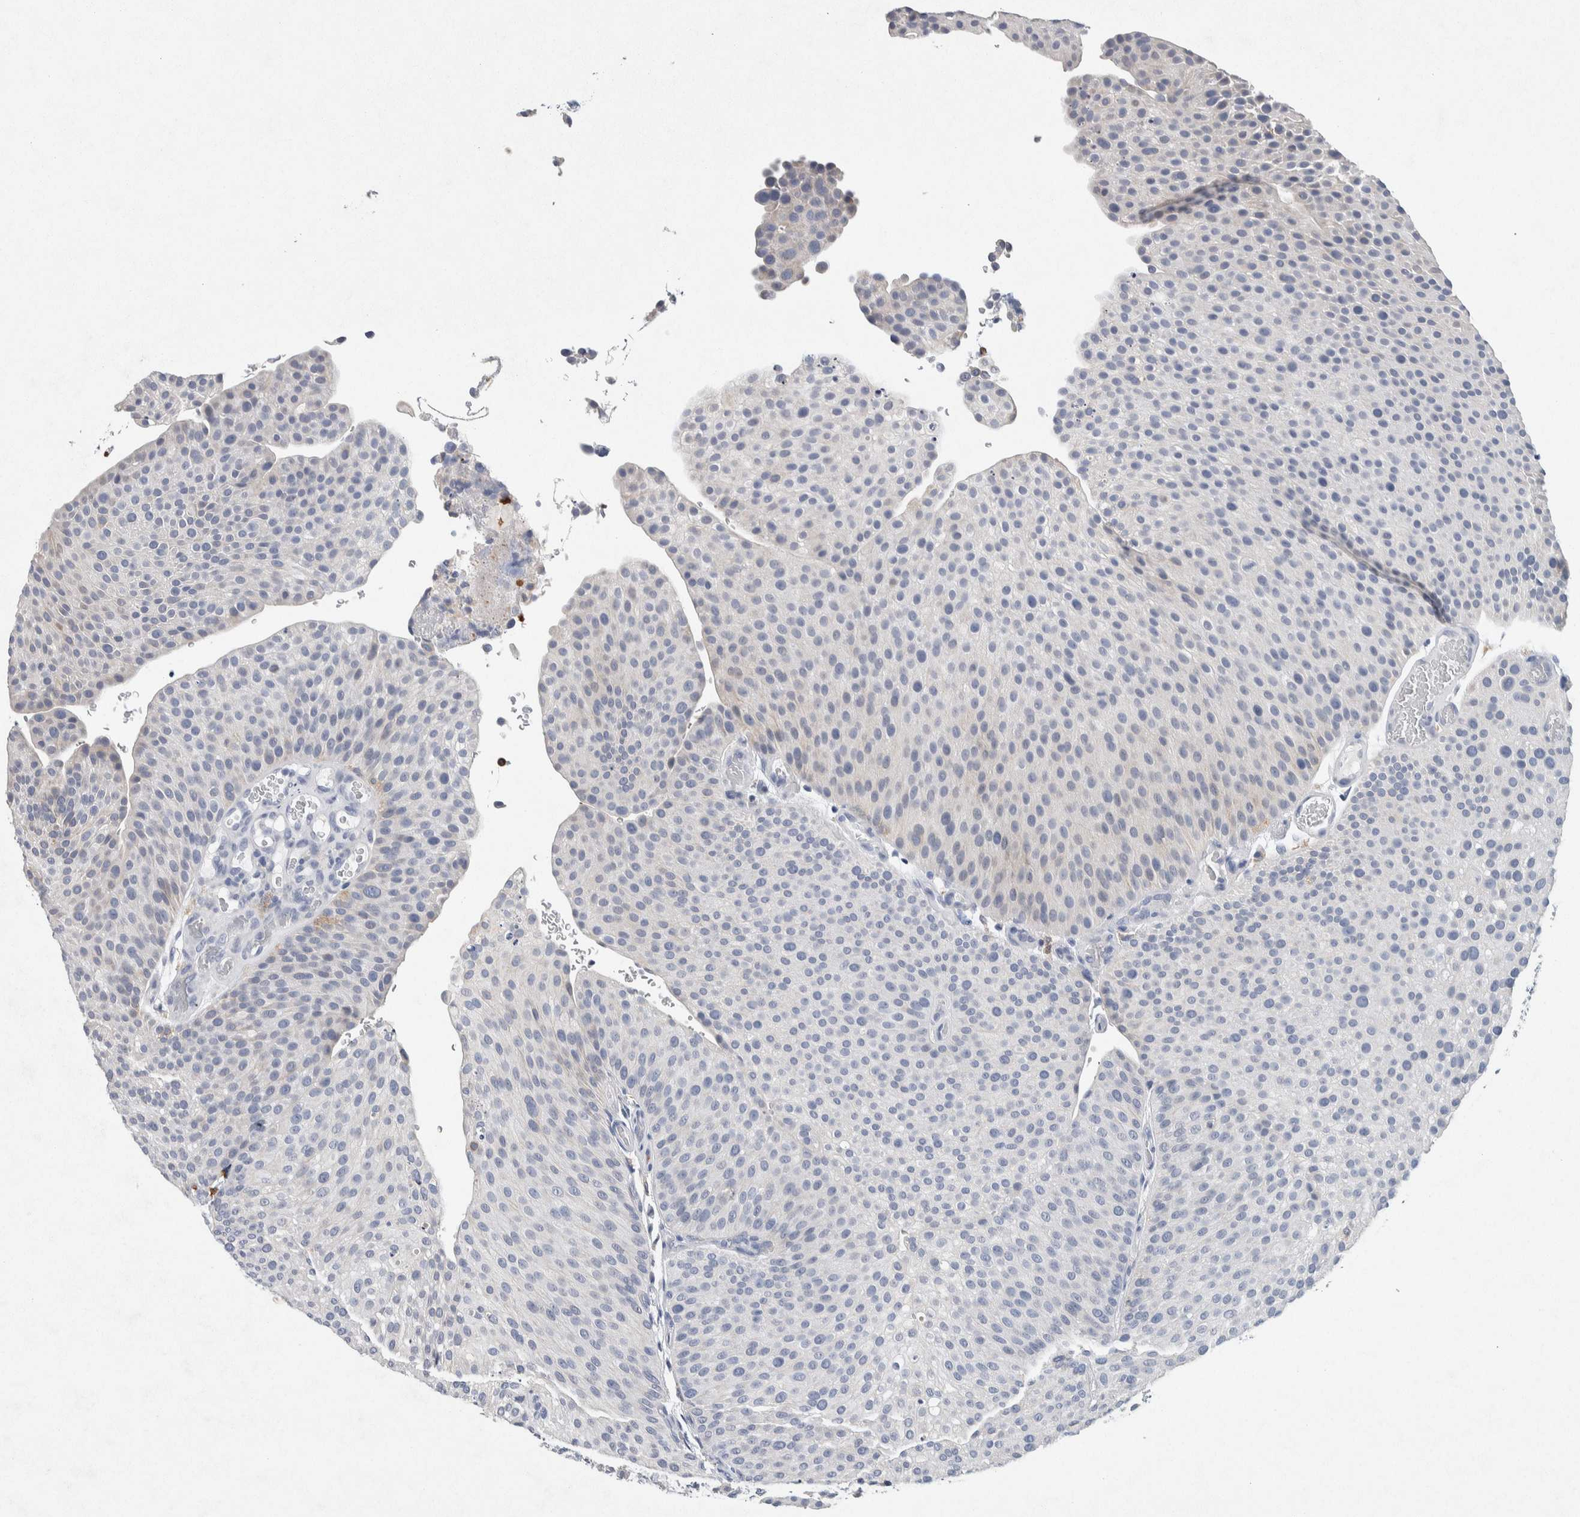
{"staining": {"intensity": "negative", "quantity": "none", "location": "none"}, "tissue": "urothelial cancer", "cell_type": "Tumor cells", "image_type": "cancer", "snomed": [{"axis": "morphology", "description": "Urothelial carcinoma, Low grade"}, {"axis": "topography", "description": "Smooth muscle"}, {"axis": "topography", "description": "Urinary bladder"}], "caption": "Human urothelial carcinoma (low-grade) stained for a protein using immunohistochemistry reveals no staining in tumor cells.", "gene": "NCF2", "patient": {"sex": "male", "age": 60}}